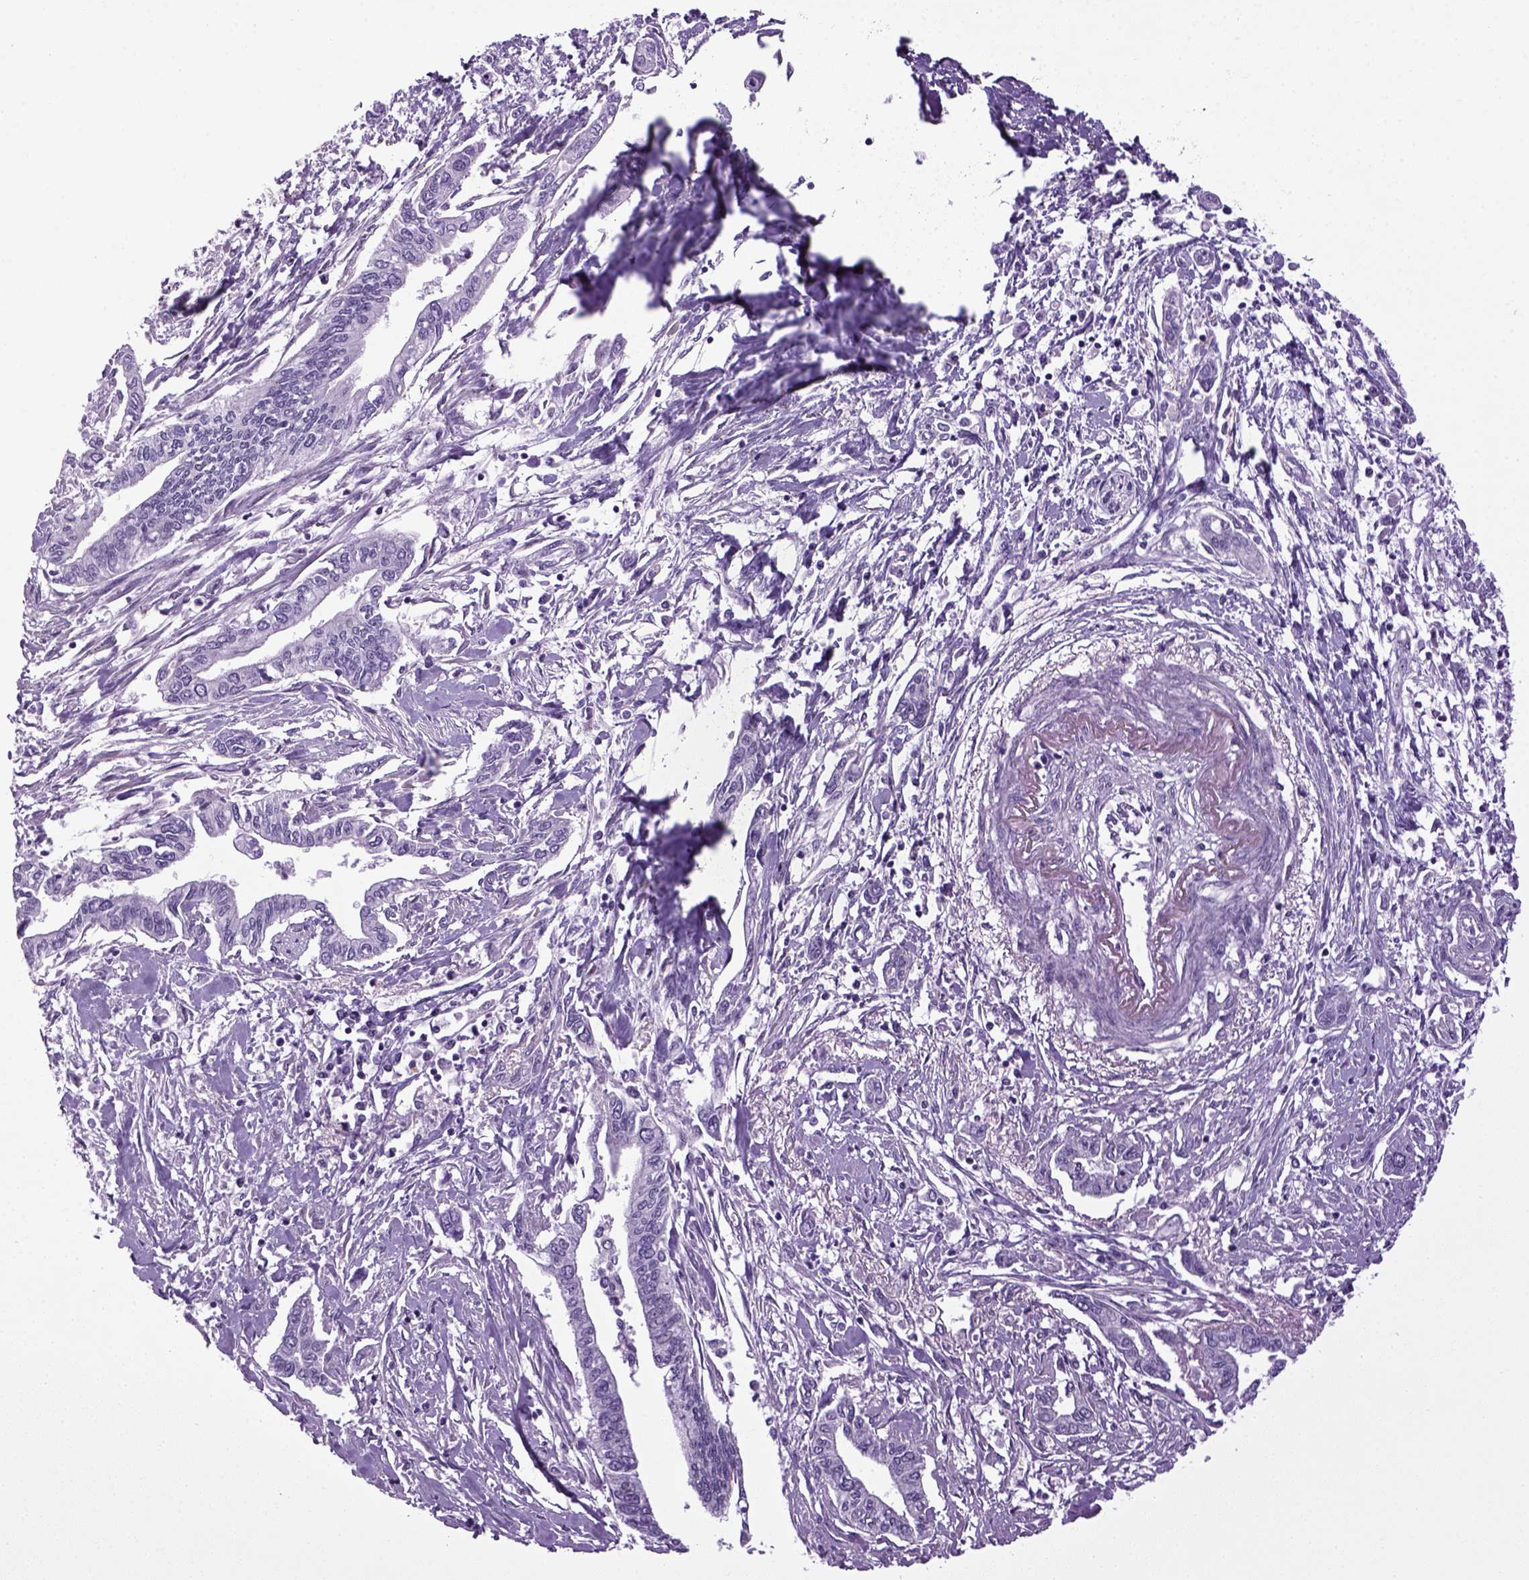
{"staining": {"intensity": "negative", "quantity": "none", "location": "none"}, "tissue": "pancreatic cancer", "cell_type": "Tumor cells", "image_type": "cancer", "snomed": [{"axis": "morphology", "description": "Adenocarcinoma, NOS"}, {"axis": "topography", "description": "Pancreas"}], "caption": "DAB immunohistochemical staining of human adenocarcinoma (pancreatic) exhibits no significant expression in tumor cells. The staining is performed using DAB brown chromogen with nuclei counter-stained in using hematoxylin.", "gene": "HMCN2", "patient": {"sex": "male", "age": 60}}